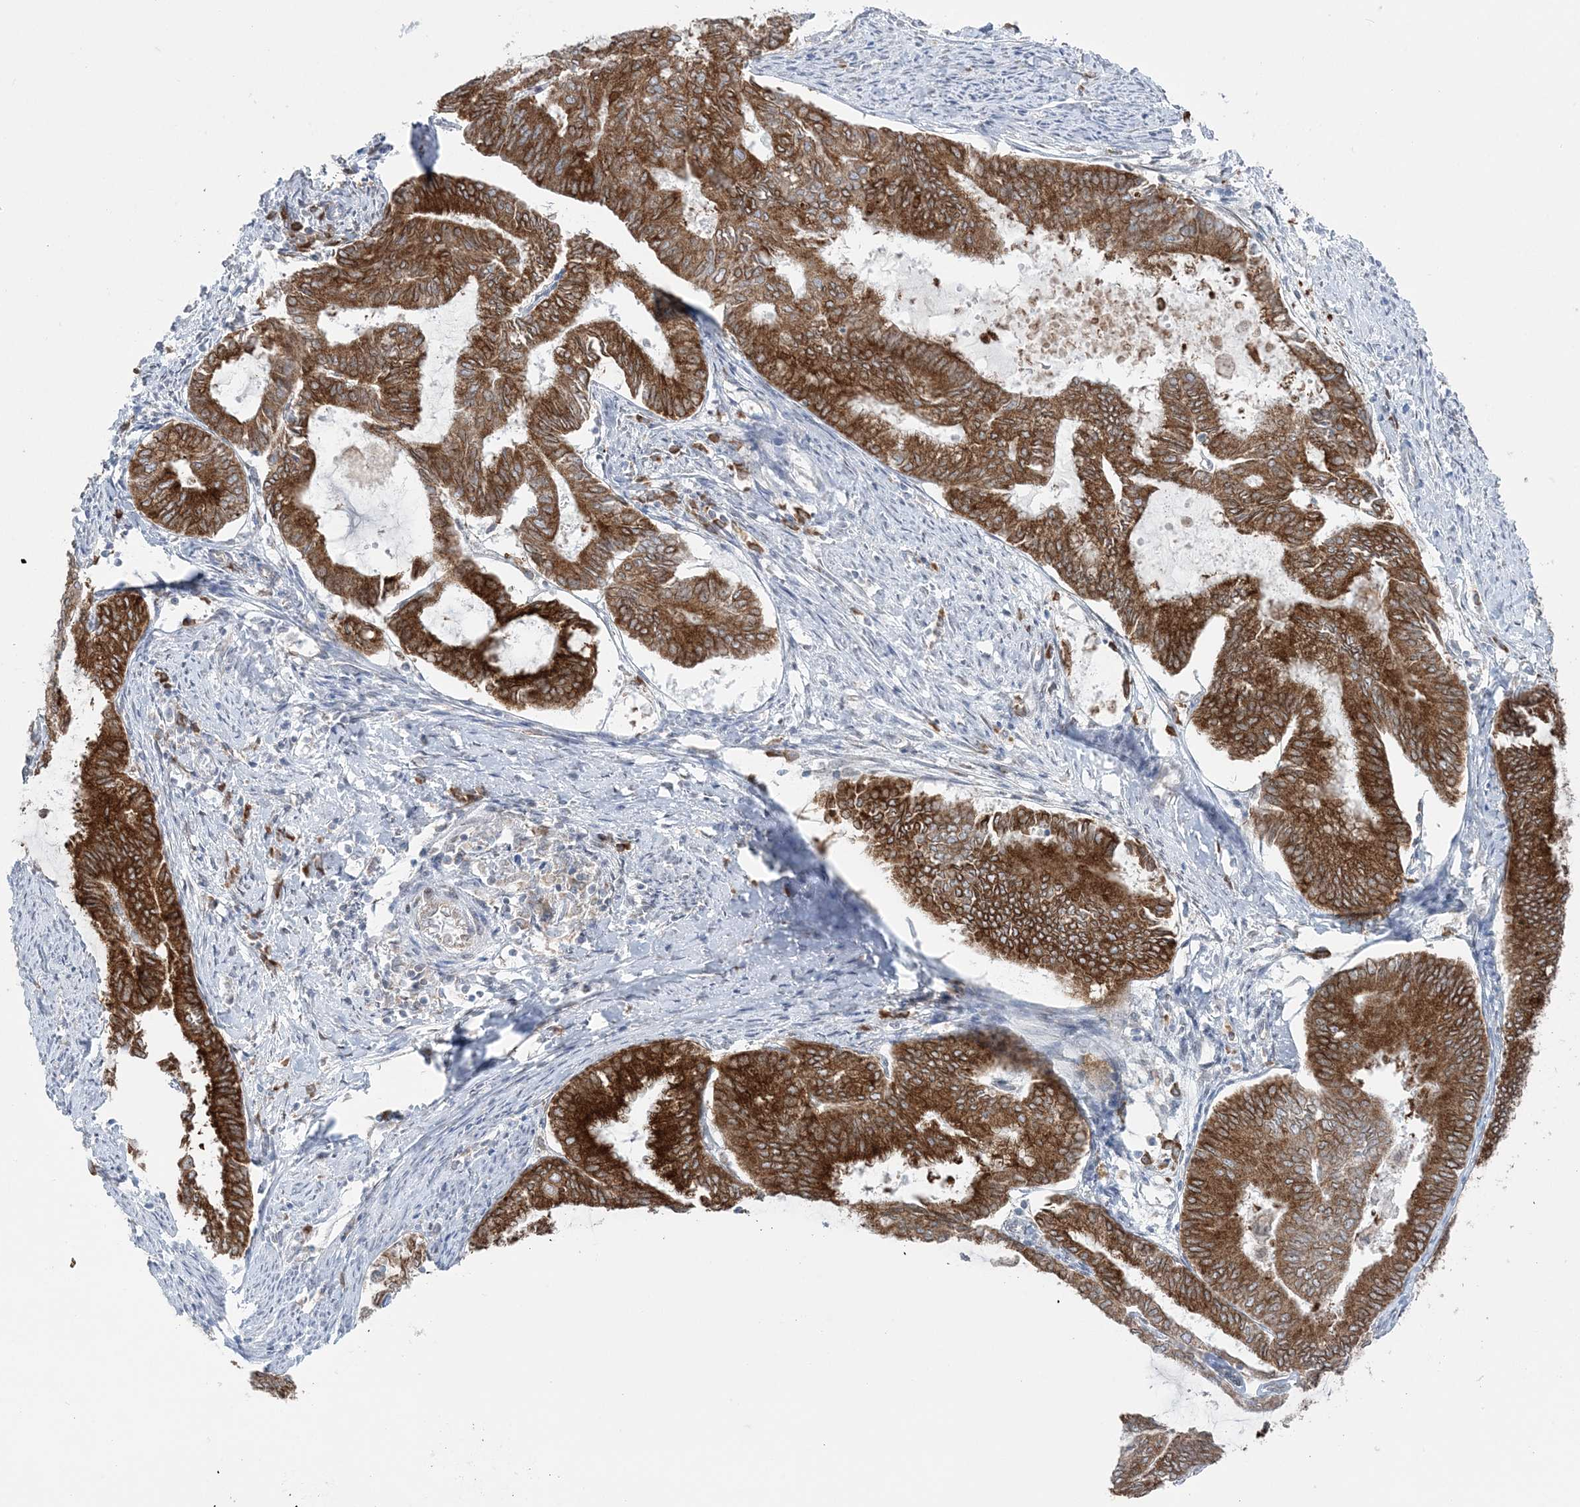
{"staining": {"intensity": "strong", "quantity": ">75%", "location": "cytoplasmic/membranous"}, "tissue": "endometrial cancer", "cell_type": "Tumor cells", "image_type": "cancer", "snomed": [{"axis": "morphology", "description": "Adenocarcinoma, NOS"}, {"axis": "topography", "description": "Endometrium"}], "caption": "Endometrial cancer stained for a protein displays strong cytoplasmic/membranous positivity in tumor cells.", "gene": "TMED10", "patient": {"sex": "female", "age": 86}}